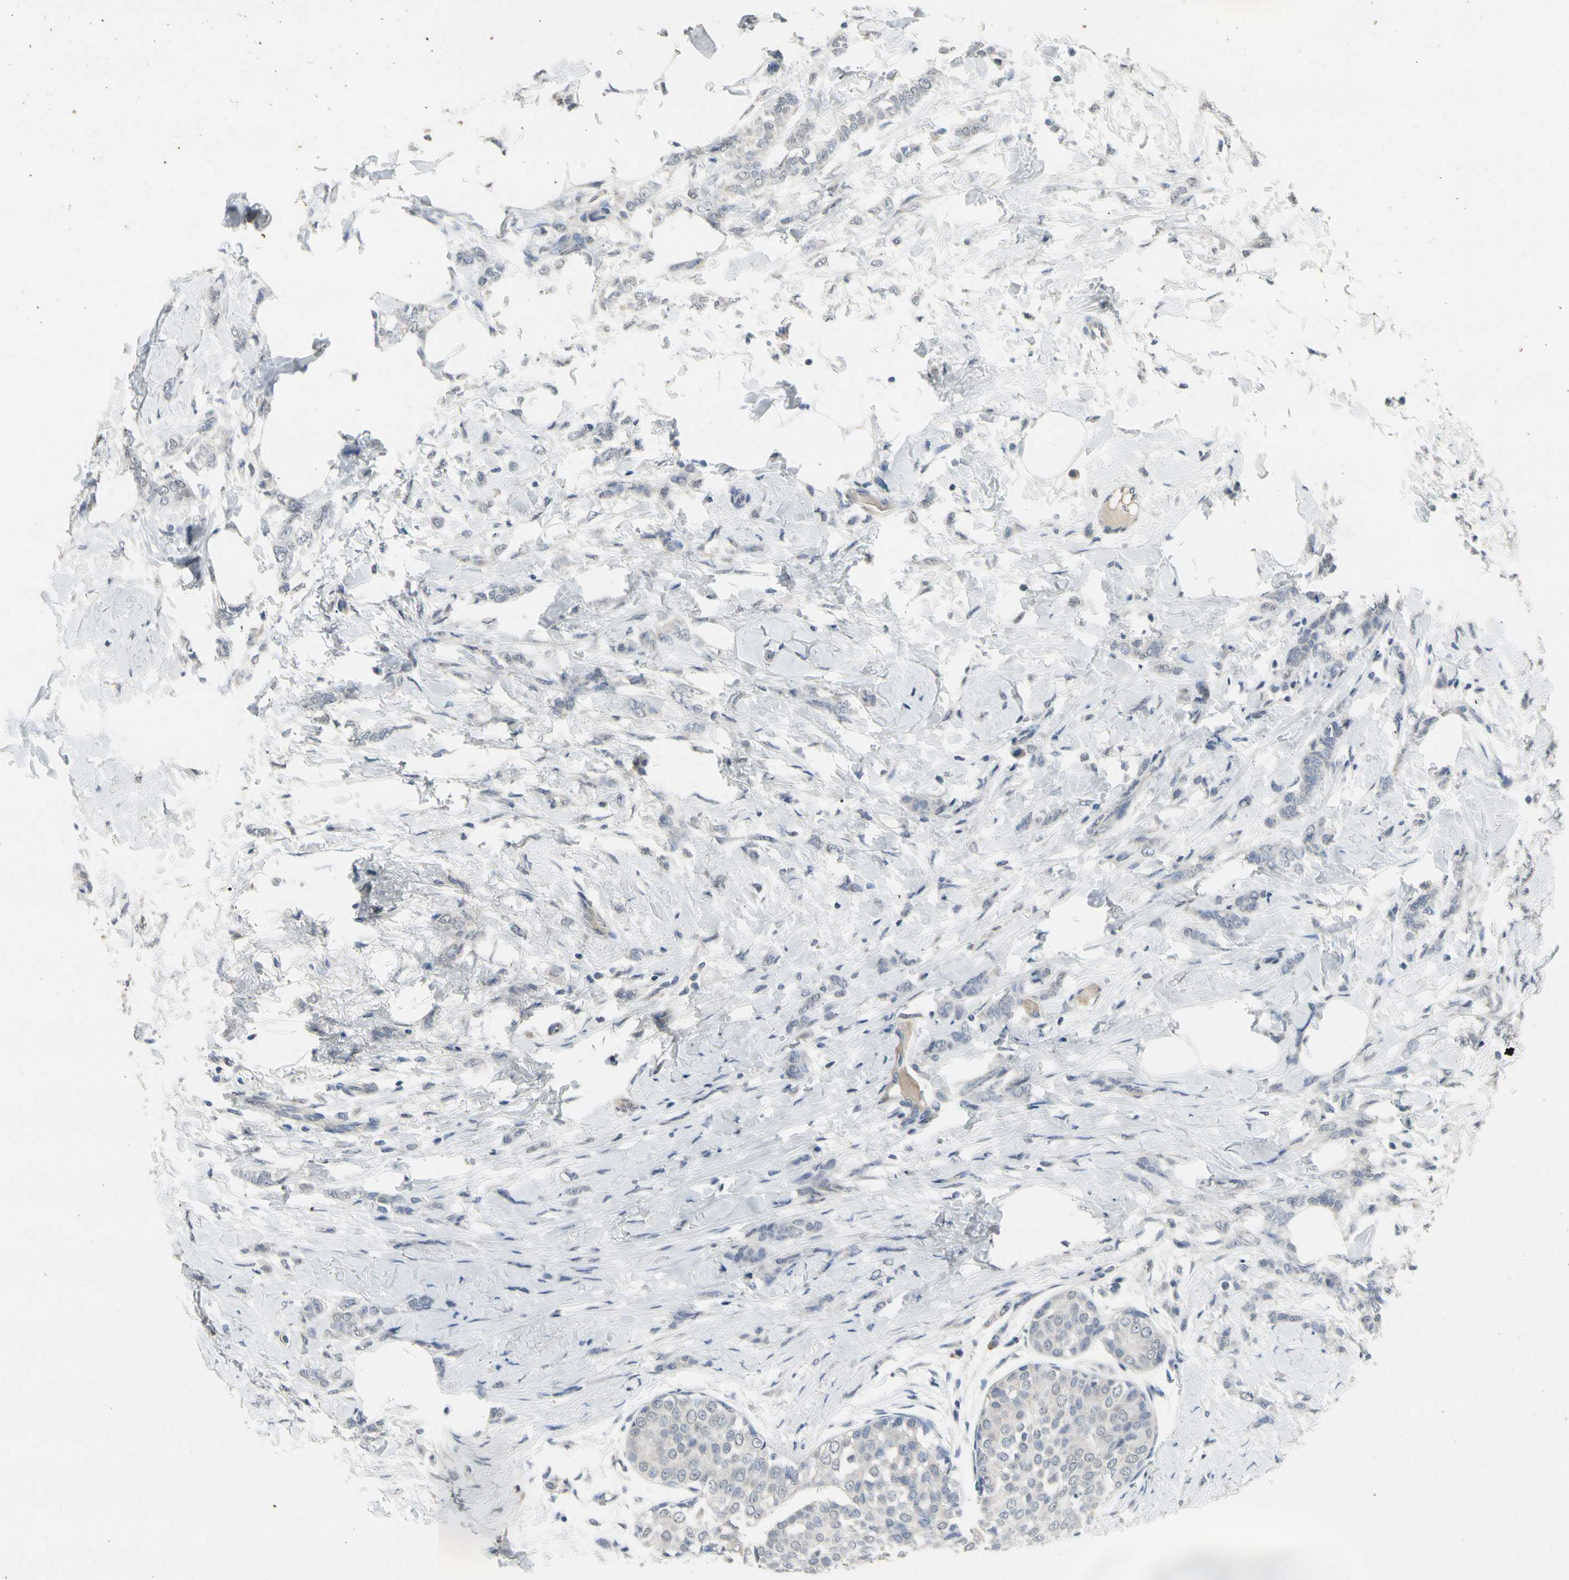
{"staining": {"intensity": "negative", "quantity": "none", "location": "none"}, "tissue": "breast cancer", "cell_type": "Tumor cells", "image_type": "cancer", "snomed": [{"axis": "morphology", "description": "Lobular carcinoma, in situ"}, {"axis": "morphology", "description": "Lobular carcinoma"}, {"axis": "topography", "description": "Breast"}], "caption": "Micrograph shows no significant protein positivity in tumor cells of lobular carcinoma (breast).", "gene": "SV2A", "patient": {"sex": "female", "age": 41}}